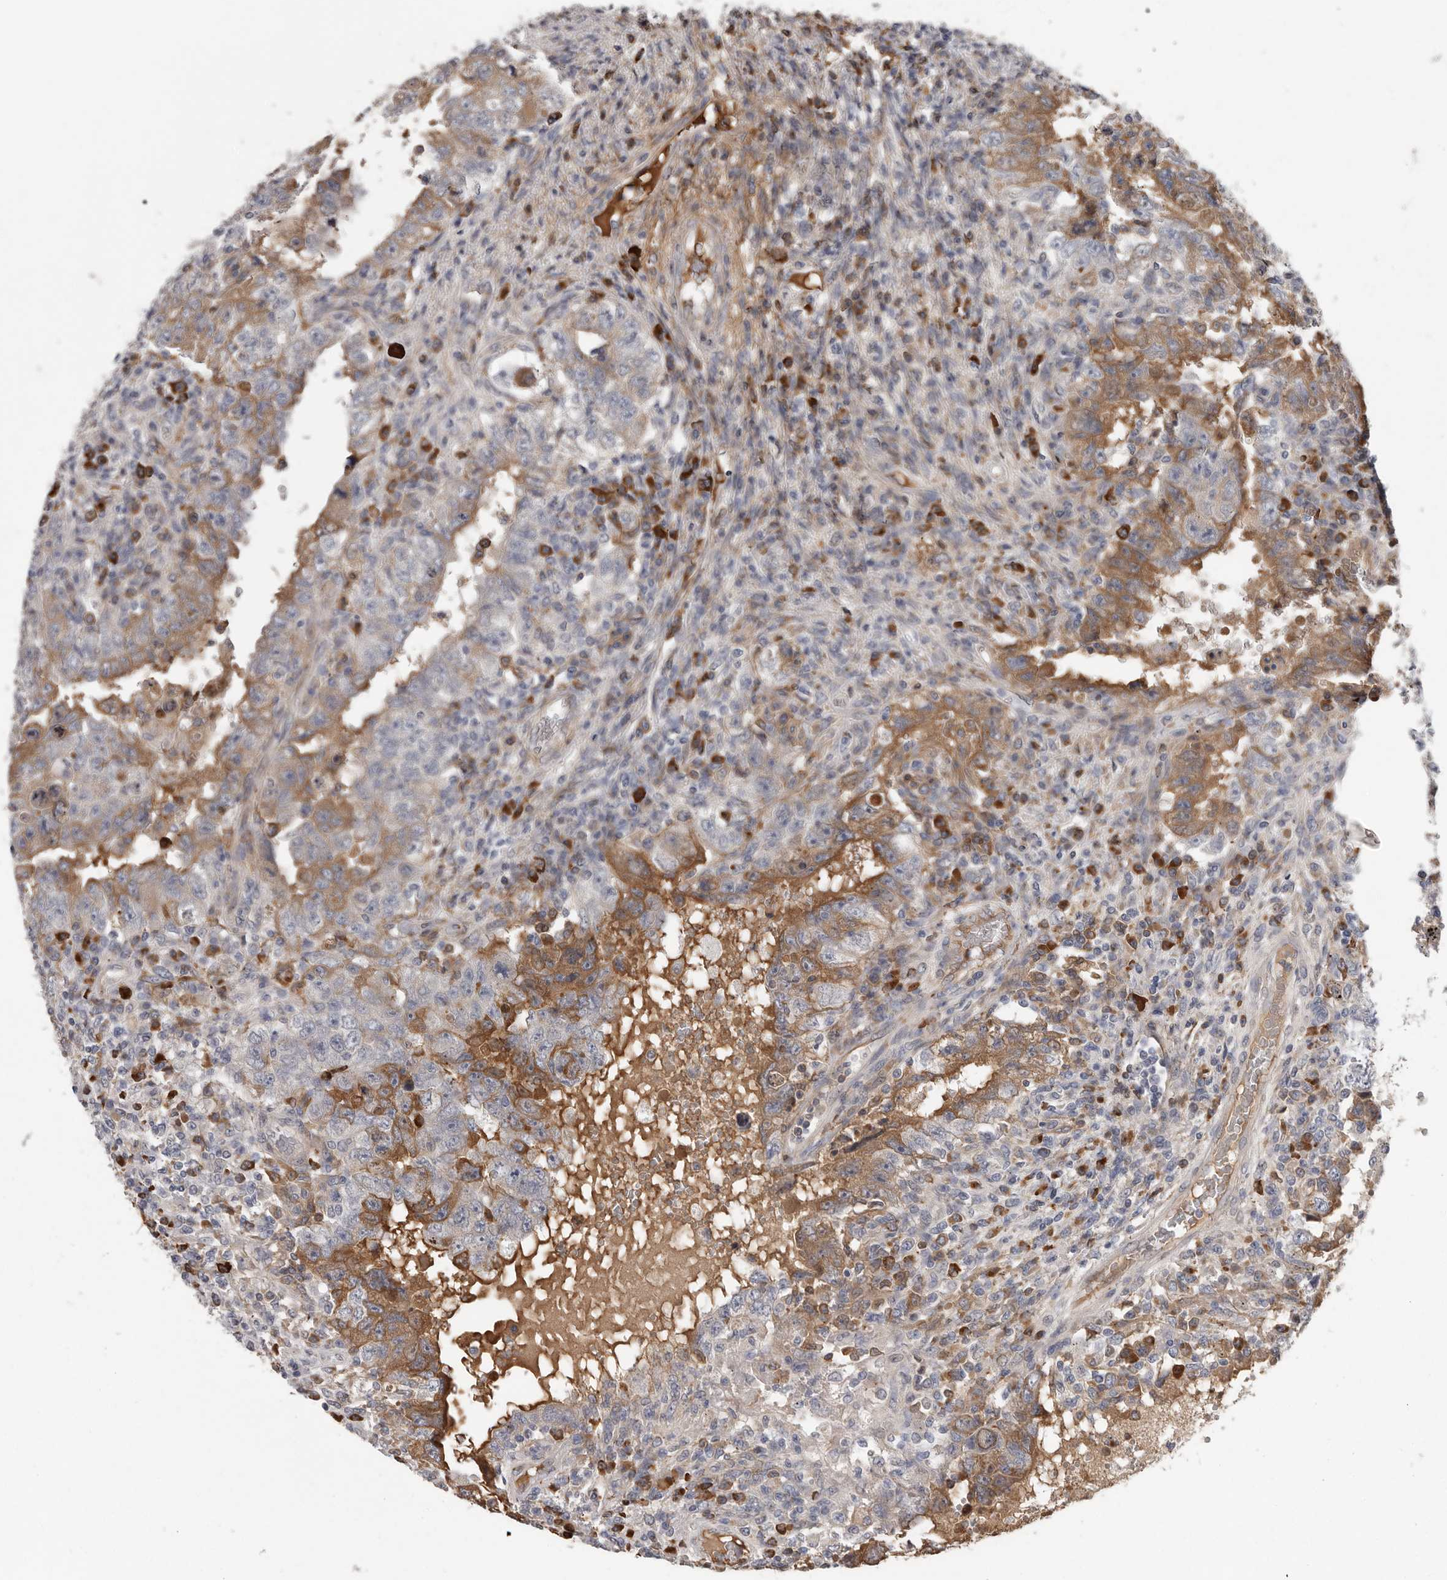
{"staining": {"intensity": "moderate", "quantity": "25%-75%", "location": "cytoplasmic/membranous"}, "tissue": "testis cancer", "cell_type": "Tumor cells", "image_type": "cancer", "snomed": [{"axis": "morphology", "description": "Carcinoma, Embryonal, NOS"}, {"axis": "topography", "description": "Testis"}], "caption": "A photomicrograph of human testis cancer (embryonal carcinoma) stained for a protein exhibits moderate cytoplasmic/membranous brown staining in tumor cells. The protein is shown in brown color, while the nuclei are stained blue.", "gene": "ATXN3L", "patient": {"sex": "male", "age": 26}}